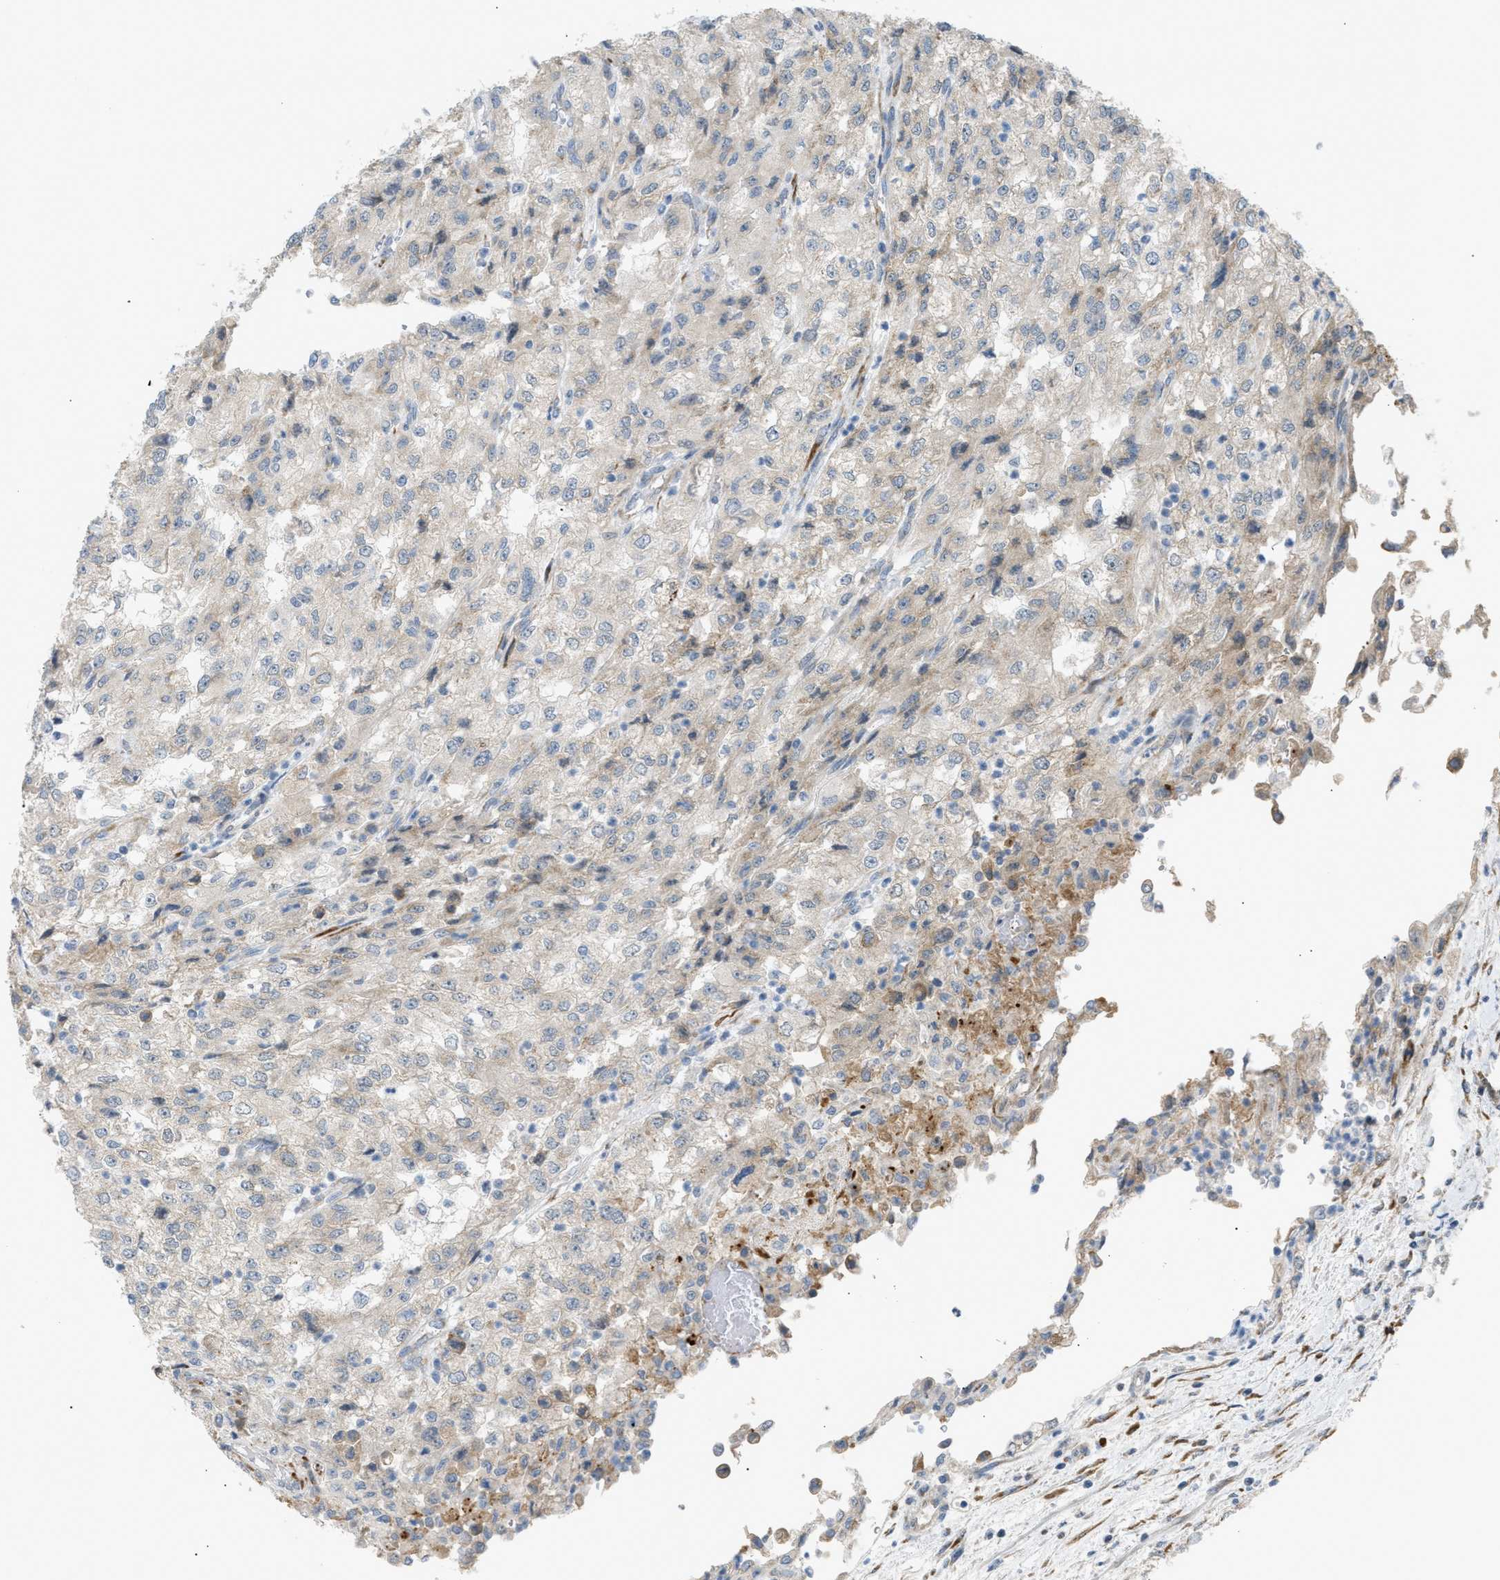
{"staining": {"intensity": "weak", "quantity": "<25%", "location": "cytoplasmic/membranous"}, "tissue": "renal cancer", "cell_type": "Tumor cells", "image_type": "cancer", "snomed": [{"axis": "morphology", "description": "Adenocarcinoma, NOS"}, {"axis": "topography", "description": "Kidney"}], "caption": "High magnification brightfield microscopy of renal adenocarcinoma stained with DAB (brown) and counterstained with hematoxylin (blue): tumor cells show no significant positivity. (Stains: DAB immunohistochemistry (IHC) with hematoxylin counter stain, Microscopy: brightfield microscopy at high magnification).", "gene": "KCNC2", "patient": {"sex": "female", "age": 54}}